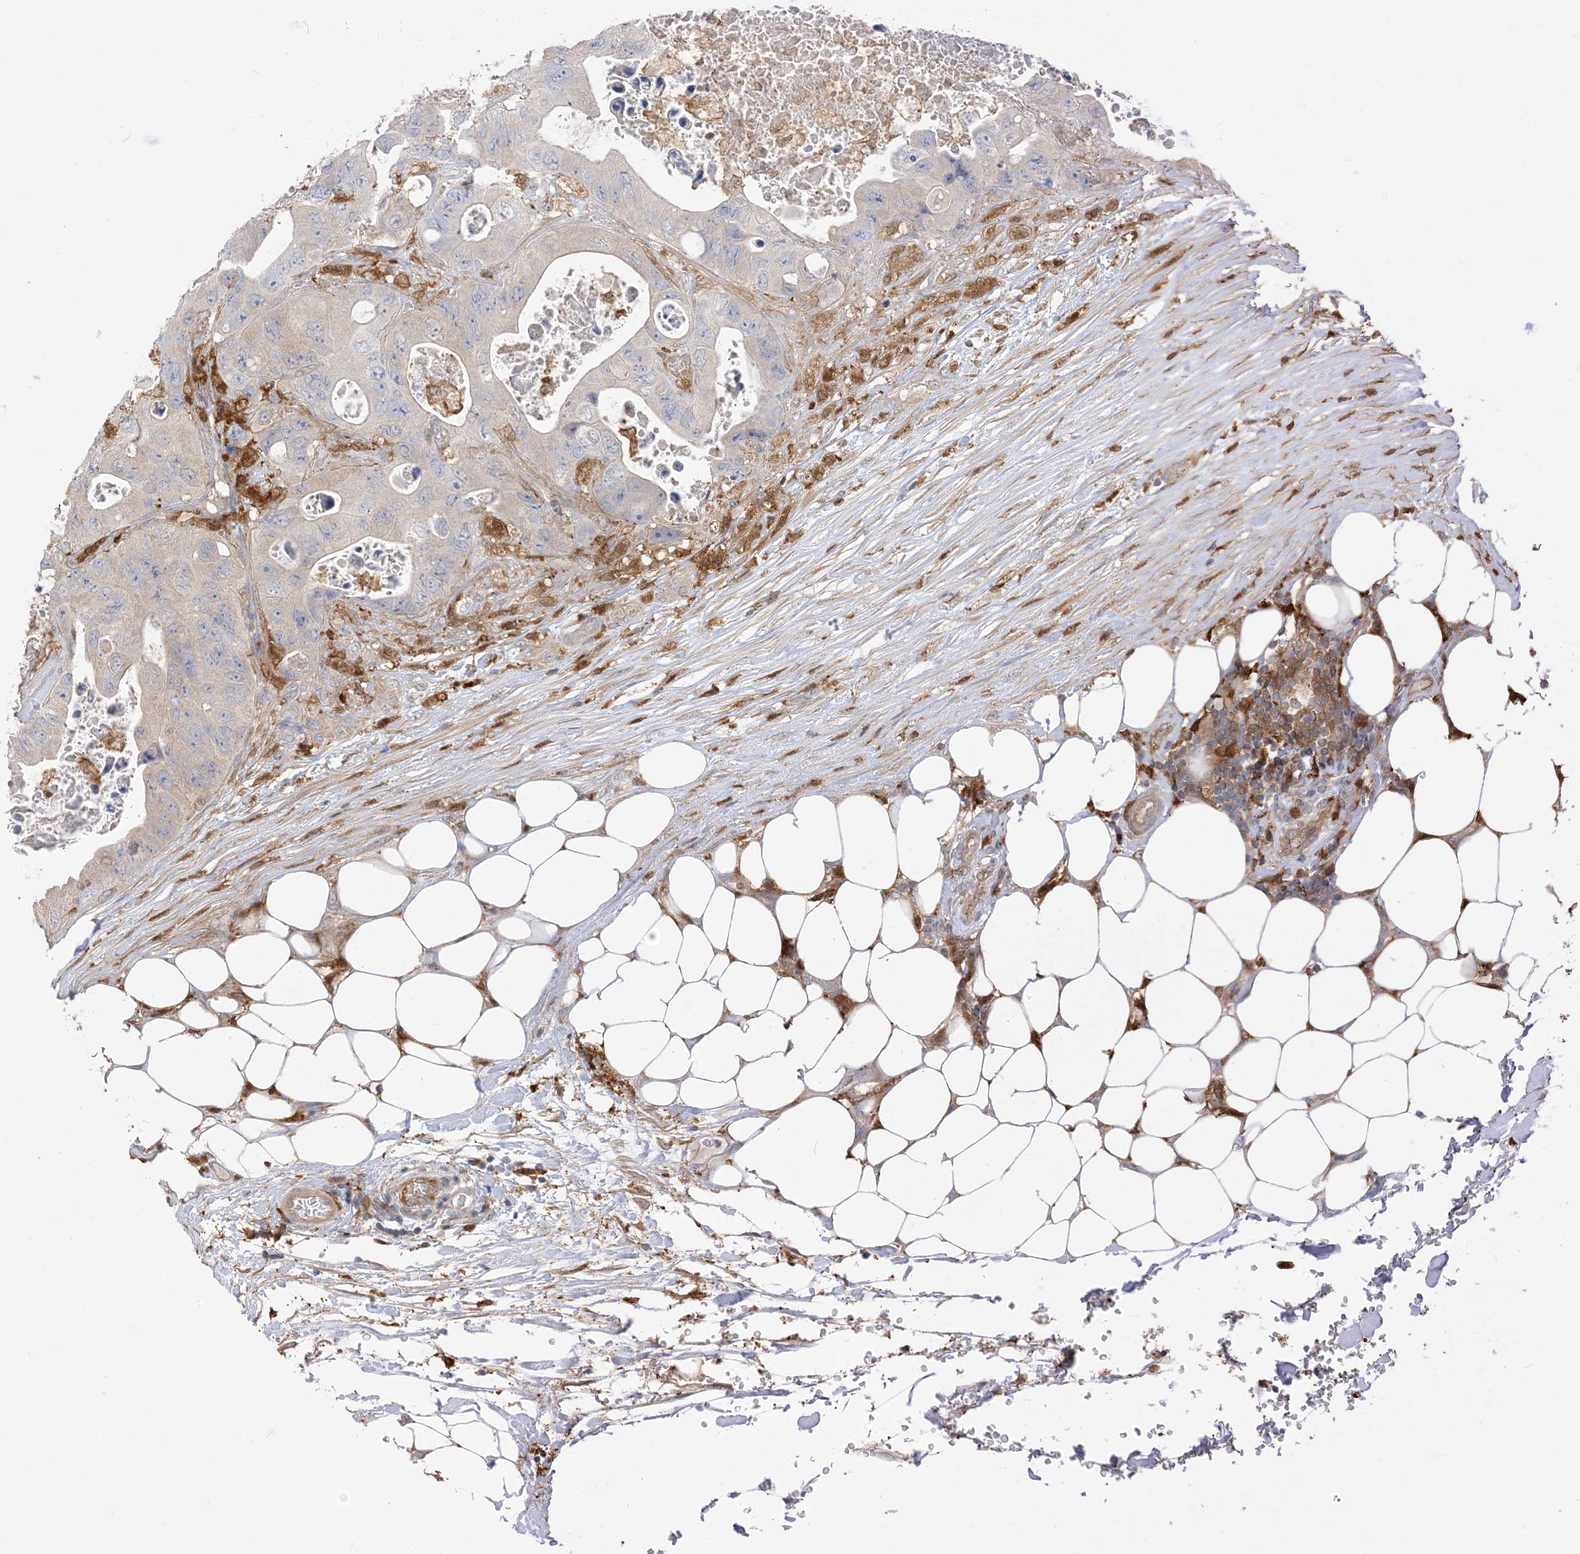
{"staining": {"intensity": "negative", "quantity": "none", "location": "none"}, "tissue": "colorectal cancer", "cell_type": "Tumor cells", "image_type": "cancer", "snomed": [{"axis": "morphology", "description": "Adenocarcinoma, NOS"}, {"axis": "topography", "description": "Colon"}], "caption": "A histopathology image of adenocarcinoma (colorectal) stained for a protein demonstrates no brown staining in tumor cells.", "gene": "NAGK", "patient": {"sex": "female", "age": 46}}